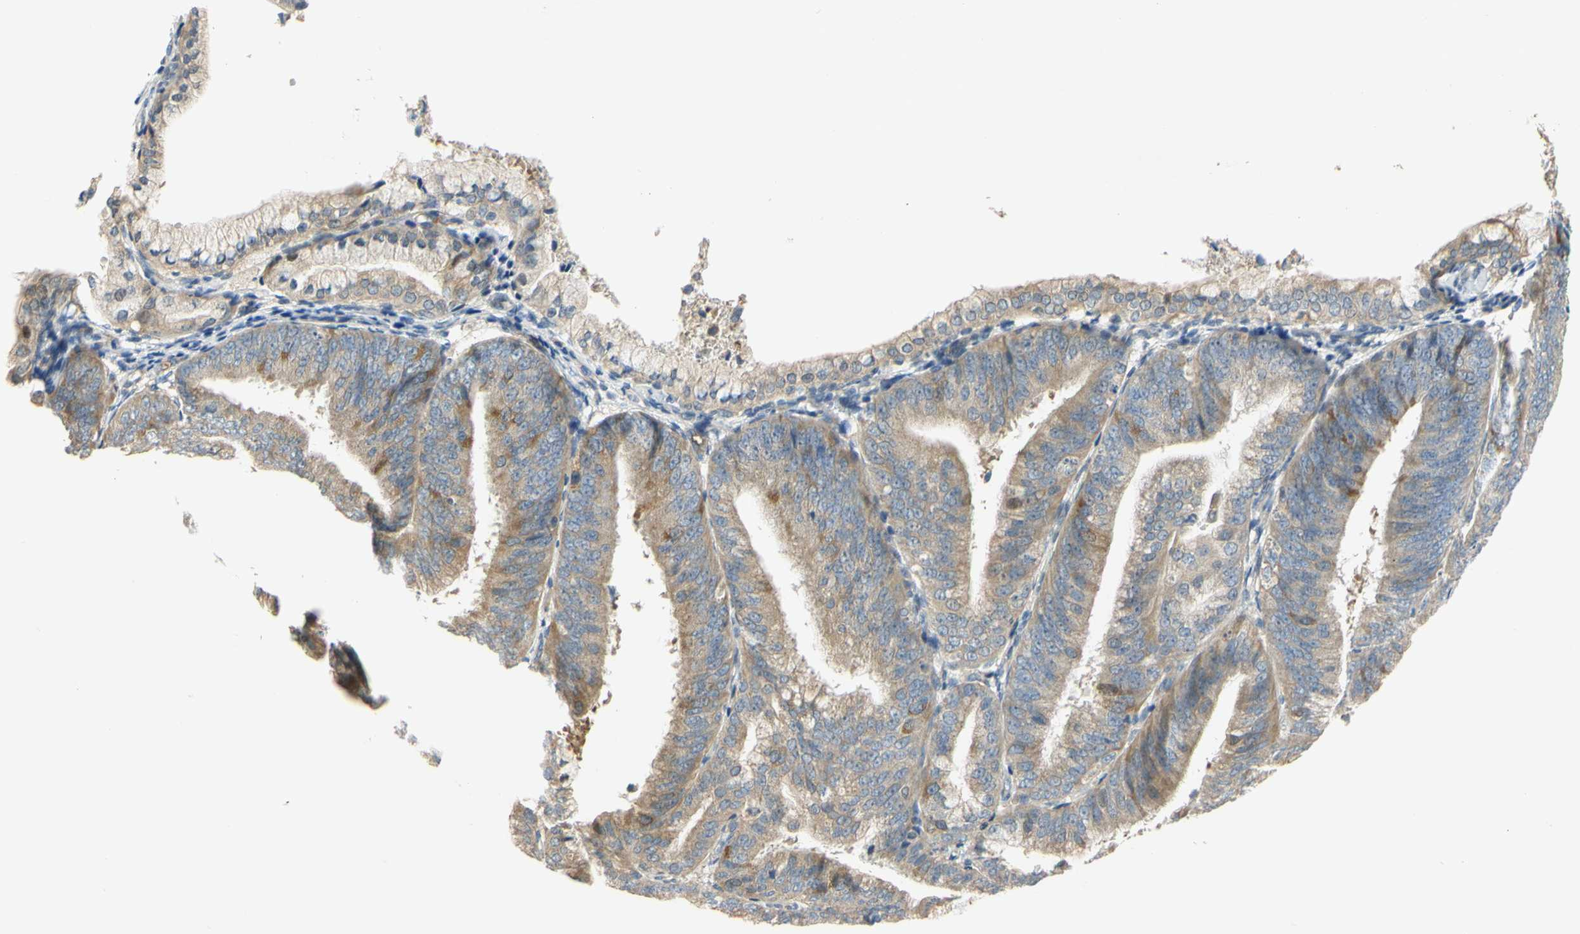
{"staining": {"intensity": "weak", "quantity": ">75%", "location": "cytoplasmic/membranous"}, "tissue": "endometrial cancer", "cell_type": "Tumor cells", "image_type": "cancer", "snomed": [{"axis": "morphology", "description": "Adenocarcinoma, NOS"}, {"axis": "topography", "description": "Endometrium"}], "caption": "A high-resolution image shows immunohistochemistry (IHC) staining of endometrial adenocarcinoma, which reveals weak cytoplasmic/membranous staining in about >75% of tumor cells. (Brightfield microscopy of DAB IHC at high magnification).", "gene": "CCNB2", "patient": {"sex": "female", "age": 63}}